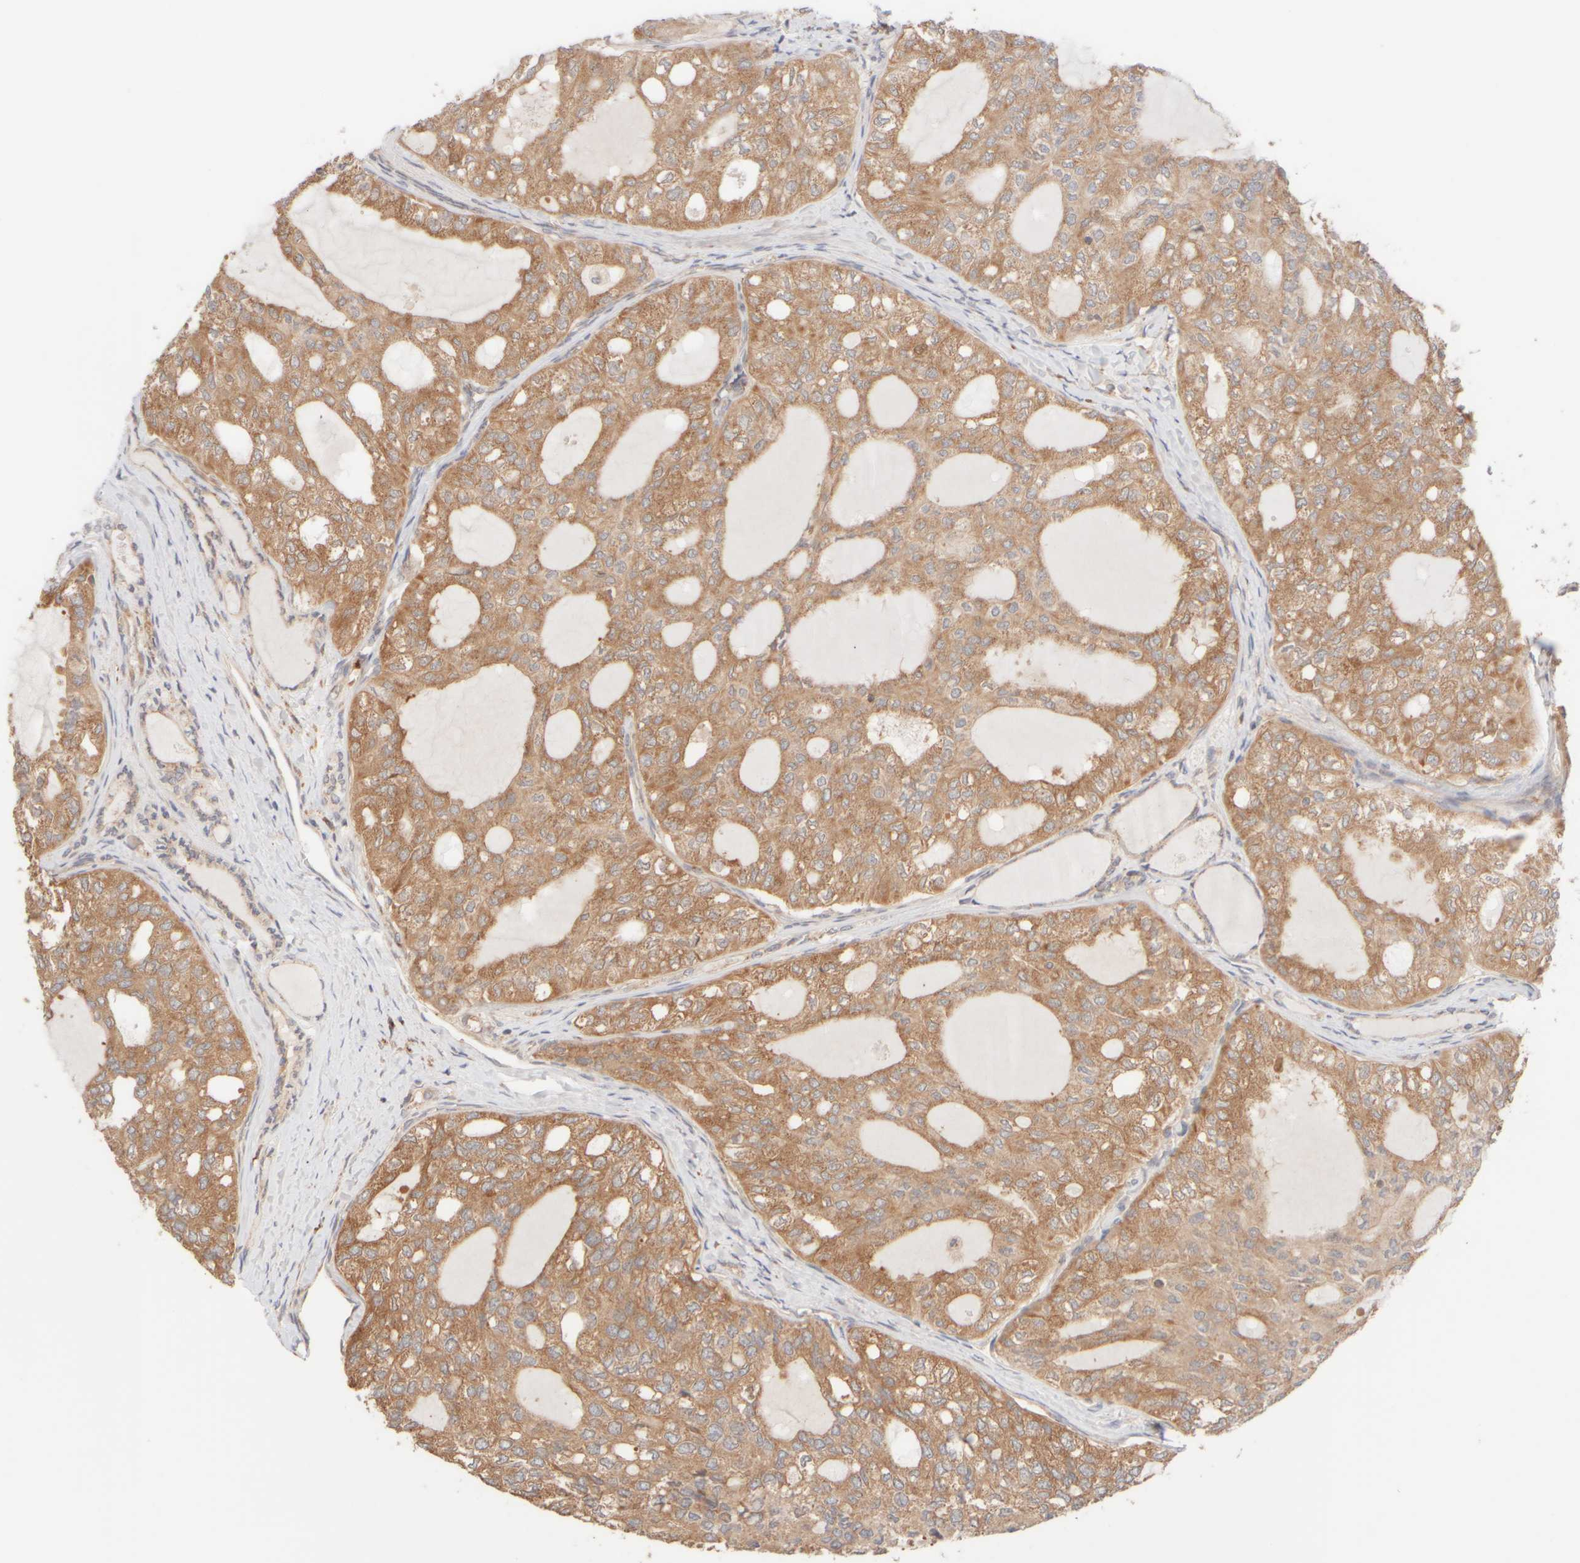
{"staining": {"intensity": "moderate", "quantity": ">75%", "location": "cytoplasmic/membranous"}, "tissue": "thyroid cancer", "cell_type": "Tumor cells", "image_type": "cancer", "snomed": [{"axis": "morphology", "description": "Follicular adenoma carcinoma, NOS"}, {"axis": "topography", "description": "Thyroid gland"}], "caption": "Immunohistochemistry (DAB (3,3'-diaminobenzidine)) staining of thyroid cancer reveals moderate cytoplasmic/membranous protein expression in about >75% of tumor cells.", "gene": "RABEP1", "patient": {"sex": "male", "age": 75}}